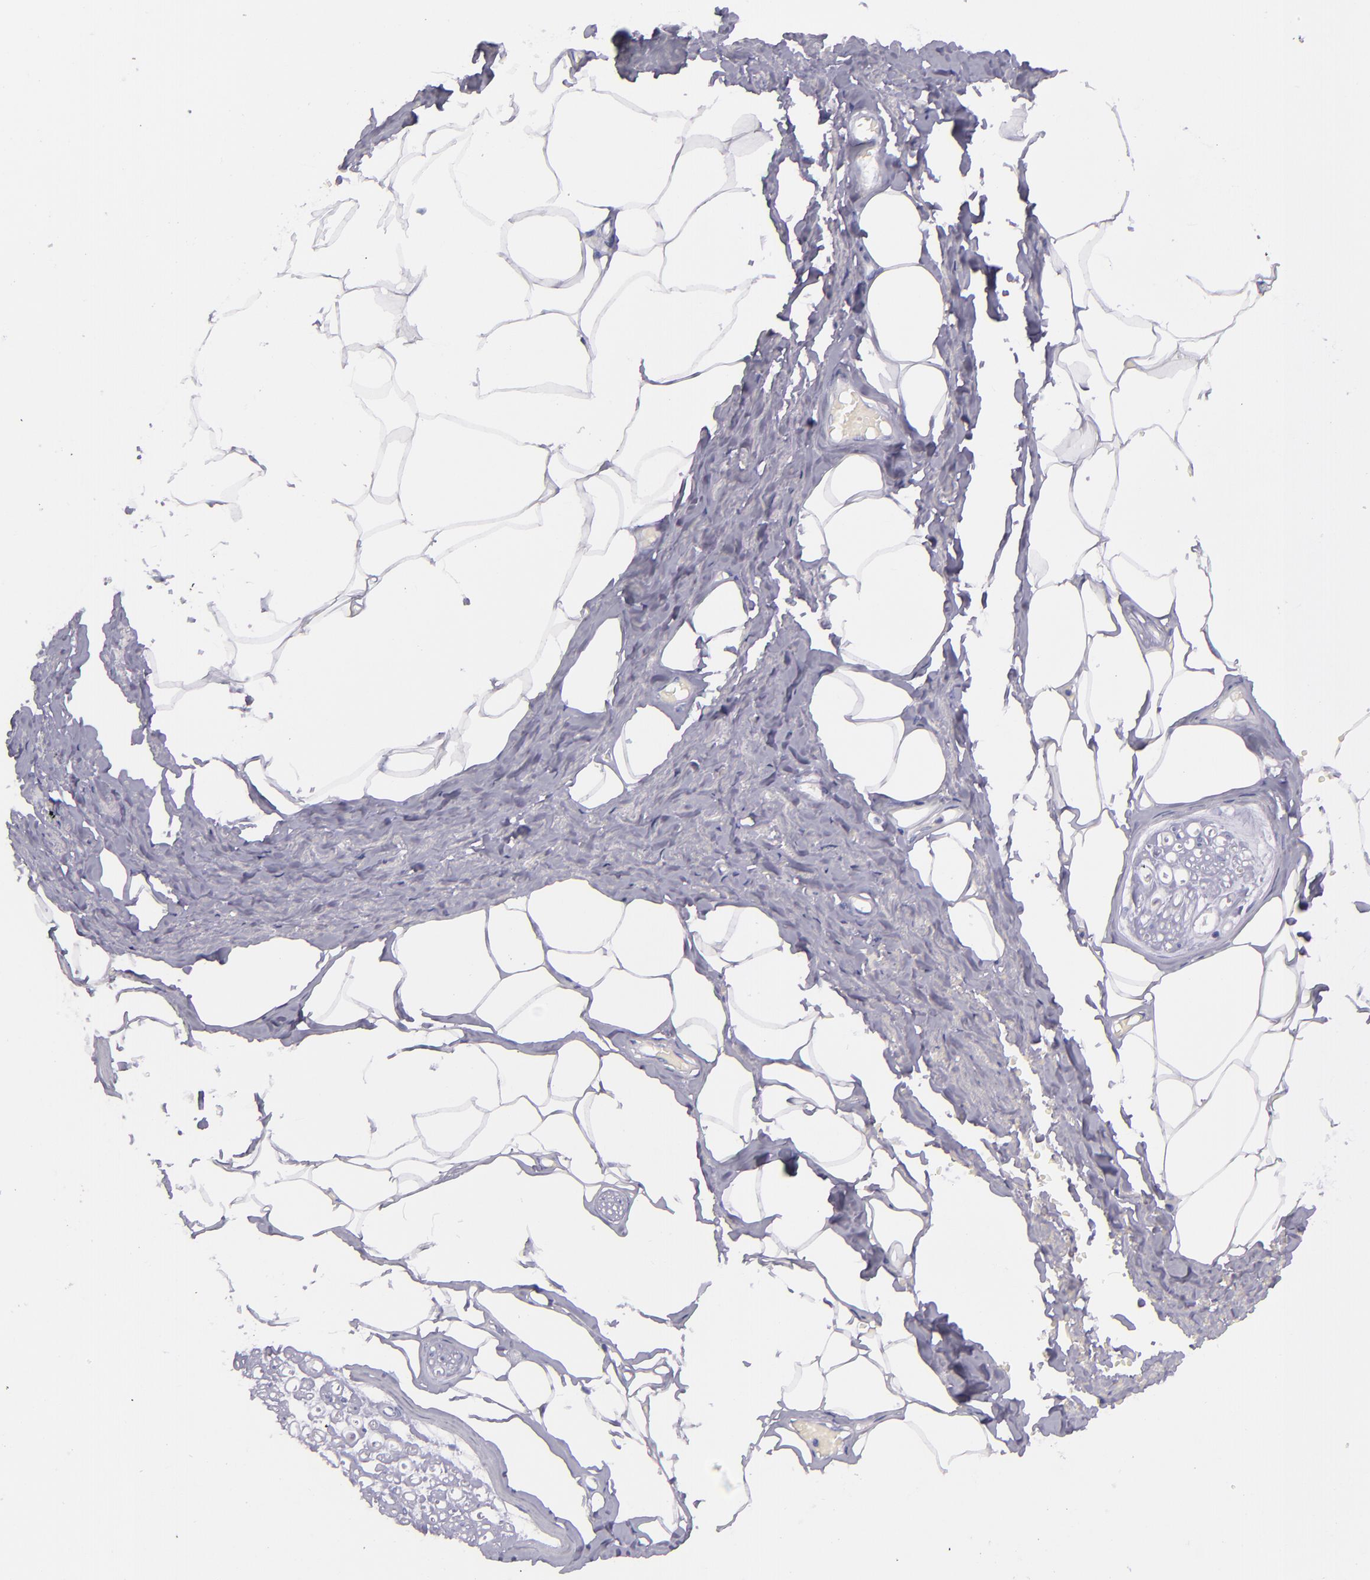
{"staining": {"intensity": "negative", "quantity": "none", "location": "none"}, "tissue": "adipose tissue", "cell_type": "Adipocytes", "image_type": "normal", "snomed": [{"axis": "morphology", "description": "Normal tissue, NOS"}, {"axis": "topography", "description": "Soft tissue"}, {"axis": "topography", "description": "Peripheral nerve tissue"}], "caption": "Immunohistochemistry (IHC) image of benign adipose tissue stained for a protein (brown), which demonstrates no positivity in adipocytes.", "gene": "SFTPB", "patient": {"sex": "female", "age": 68}}